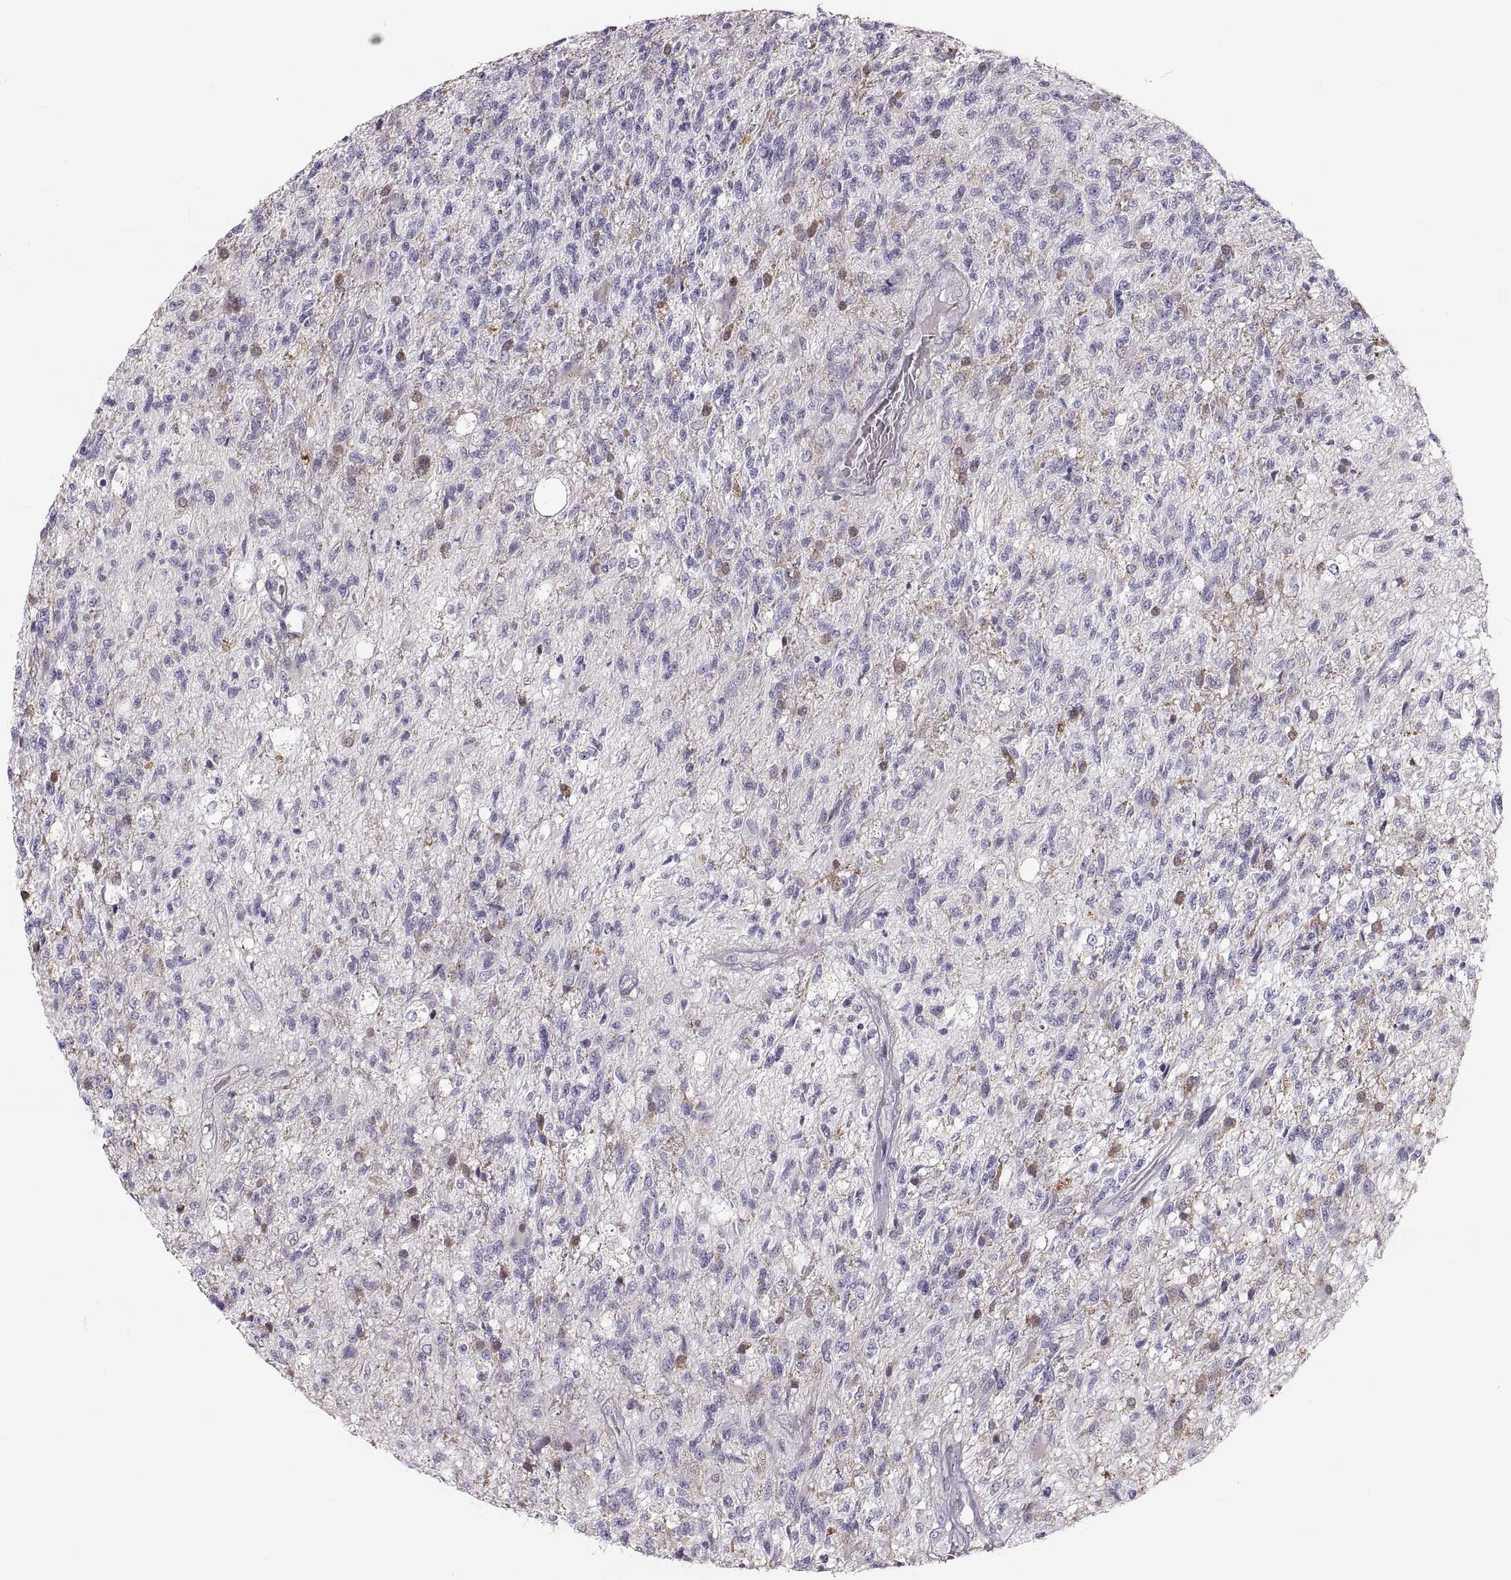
{"staining": {"intensity": "negative", "quantity": "none", "location": "none"}, "tissue": "glioma", "cell_type": "Tumor cells", "image_type": "cancer", "snomed": [{"axis": "morphology", "description": "Glioma, malignant, High grade"}, {"axis": "topography", "description": "Brain"}], "caption": "Immunohistochemistry (IHC) micrograph of malignant high-grade glioma stained for a protein (brown), which demonstrates no positivity in tumor cells.", "gene": "RUNDC3A", "patient": {"sex": "male", "age": 56}}